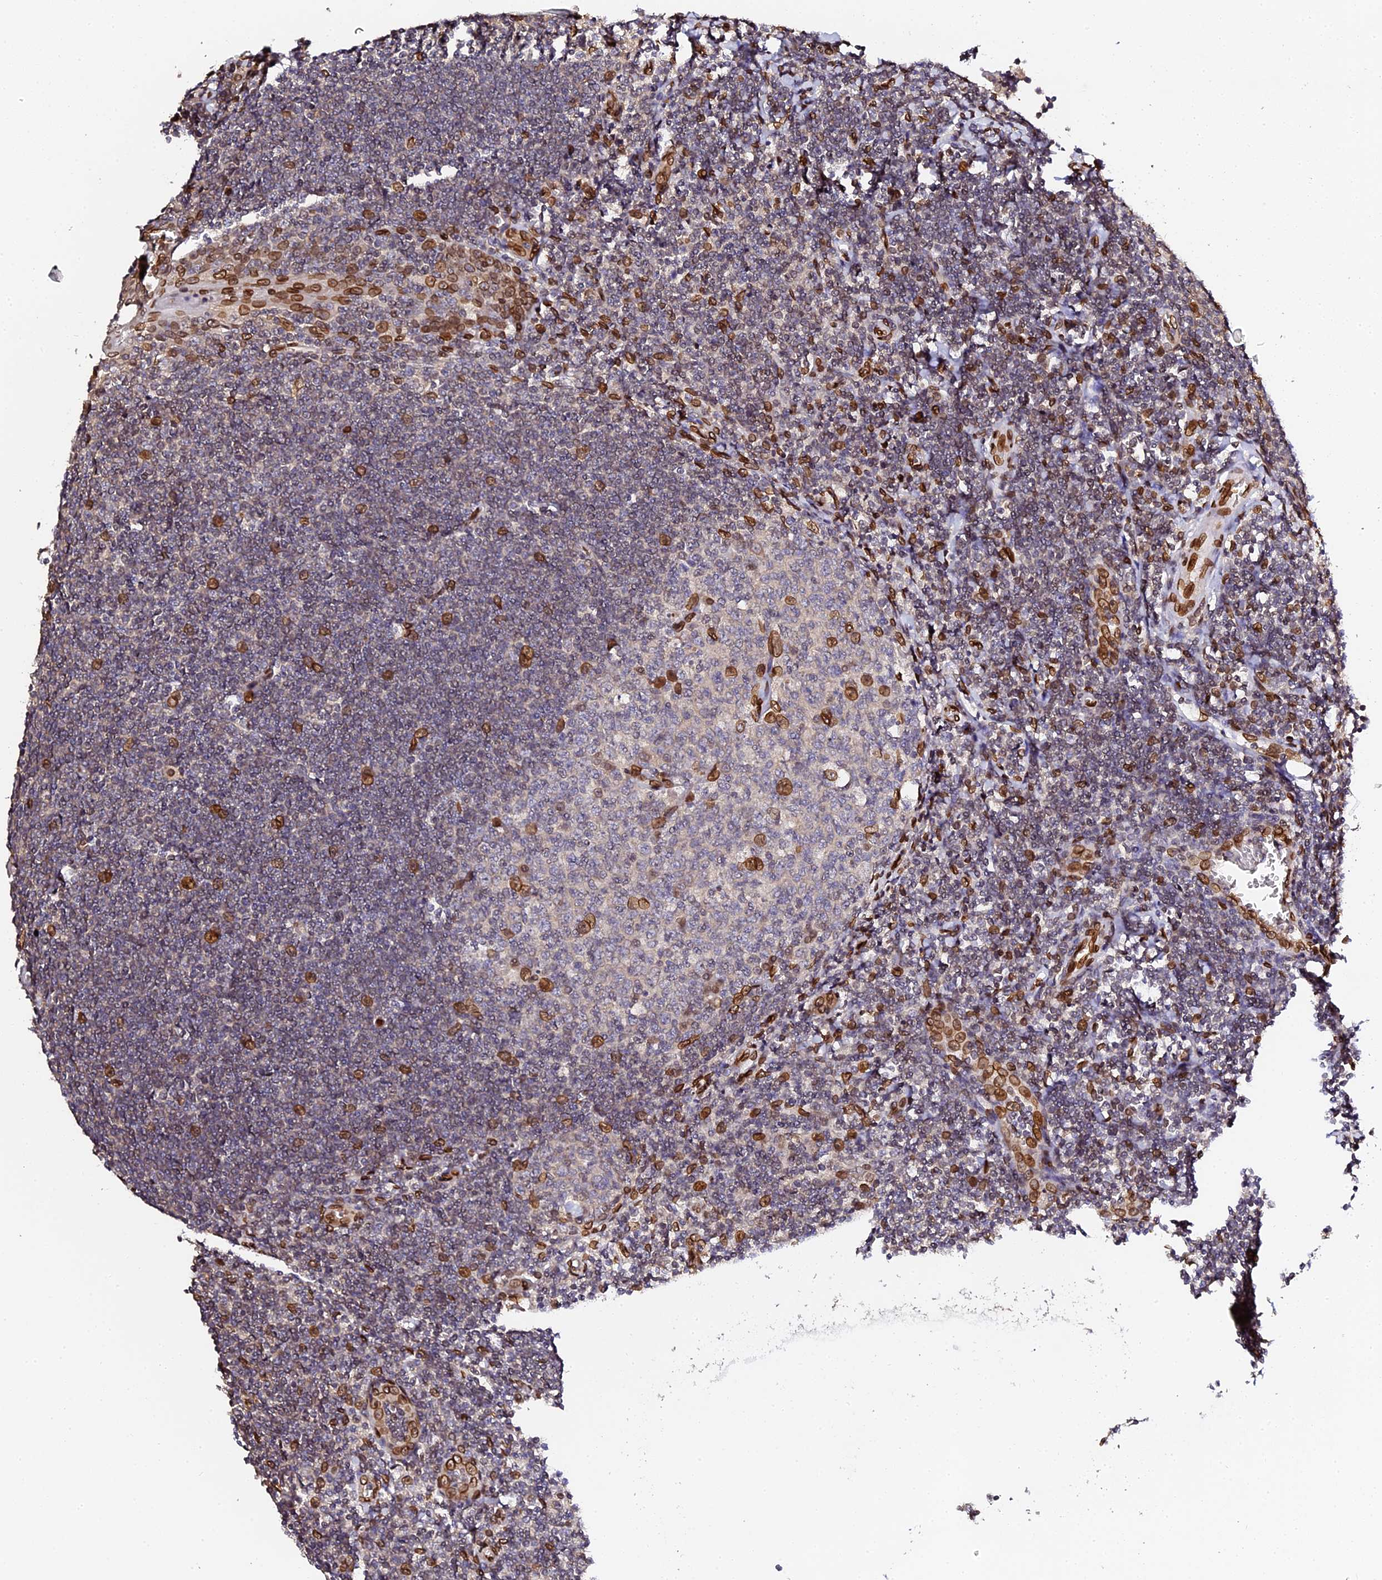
{"staining": {"intensity": "moderate", "quantity": "<25%", "location": "cytoplasmic/membranous,nuclear"}, "tissue": "tonsil", "cell_type": "Germinal center cells", "image_type": "normal", "snomed": [{"axis": "morphology", "description": "Normal tissue, NOS"}, {"axis": "topography", "description": "Tonsil"}], "caption": "High-magnification brightfield microscopy of unremarkable tonsil stained with DAB (brown) and counterstained with hematoxylin (blue). germinal center cells exhibit moderate cytoplasmic/membranous,nuclear expression is appreciated in approximately<25% of cells. The staining was performed using DAB (3,3'-diaminobenzidine) to visualize the protein expression in brown, while the nuclei were stained in blue with hematoxylin (Magnification: 20x).", "gene": "ANAPC5", "patient": {"sex": "male", "age": 27}}